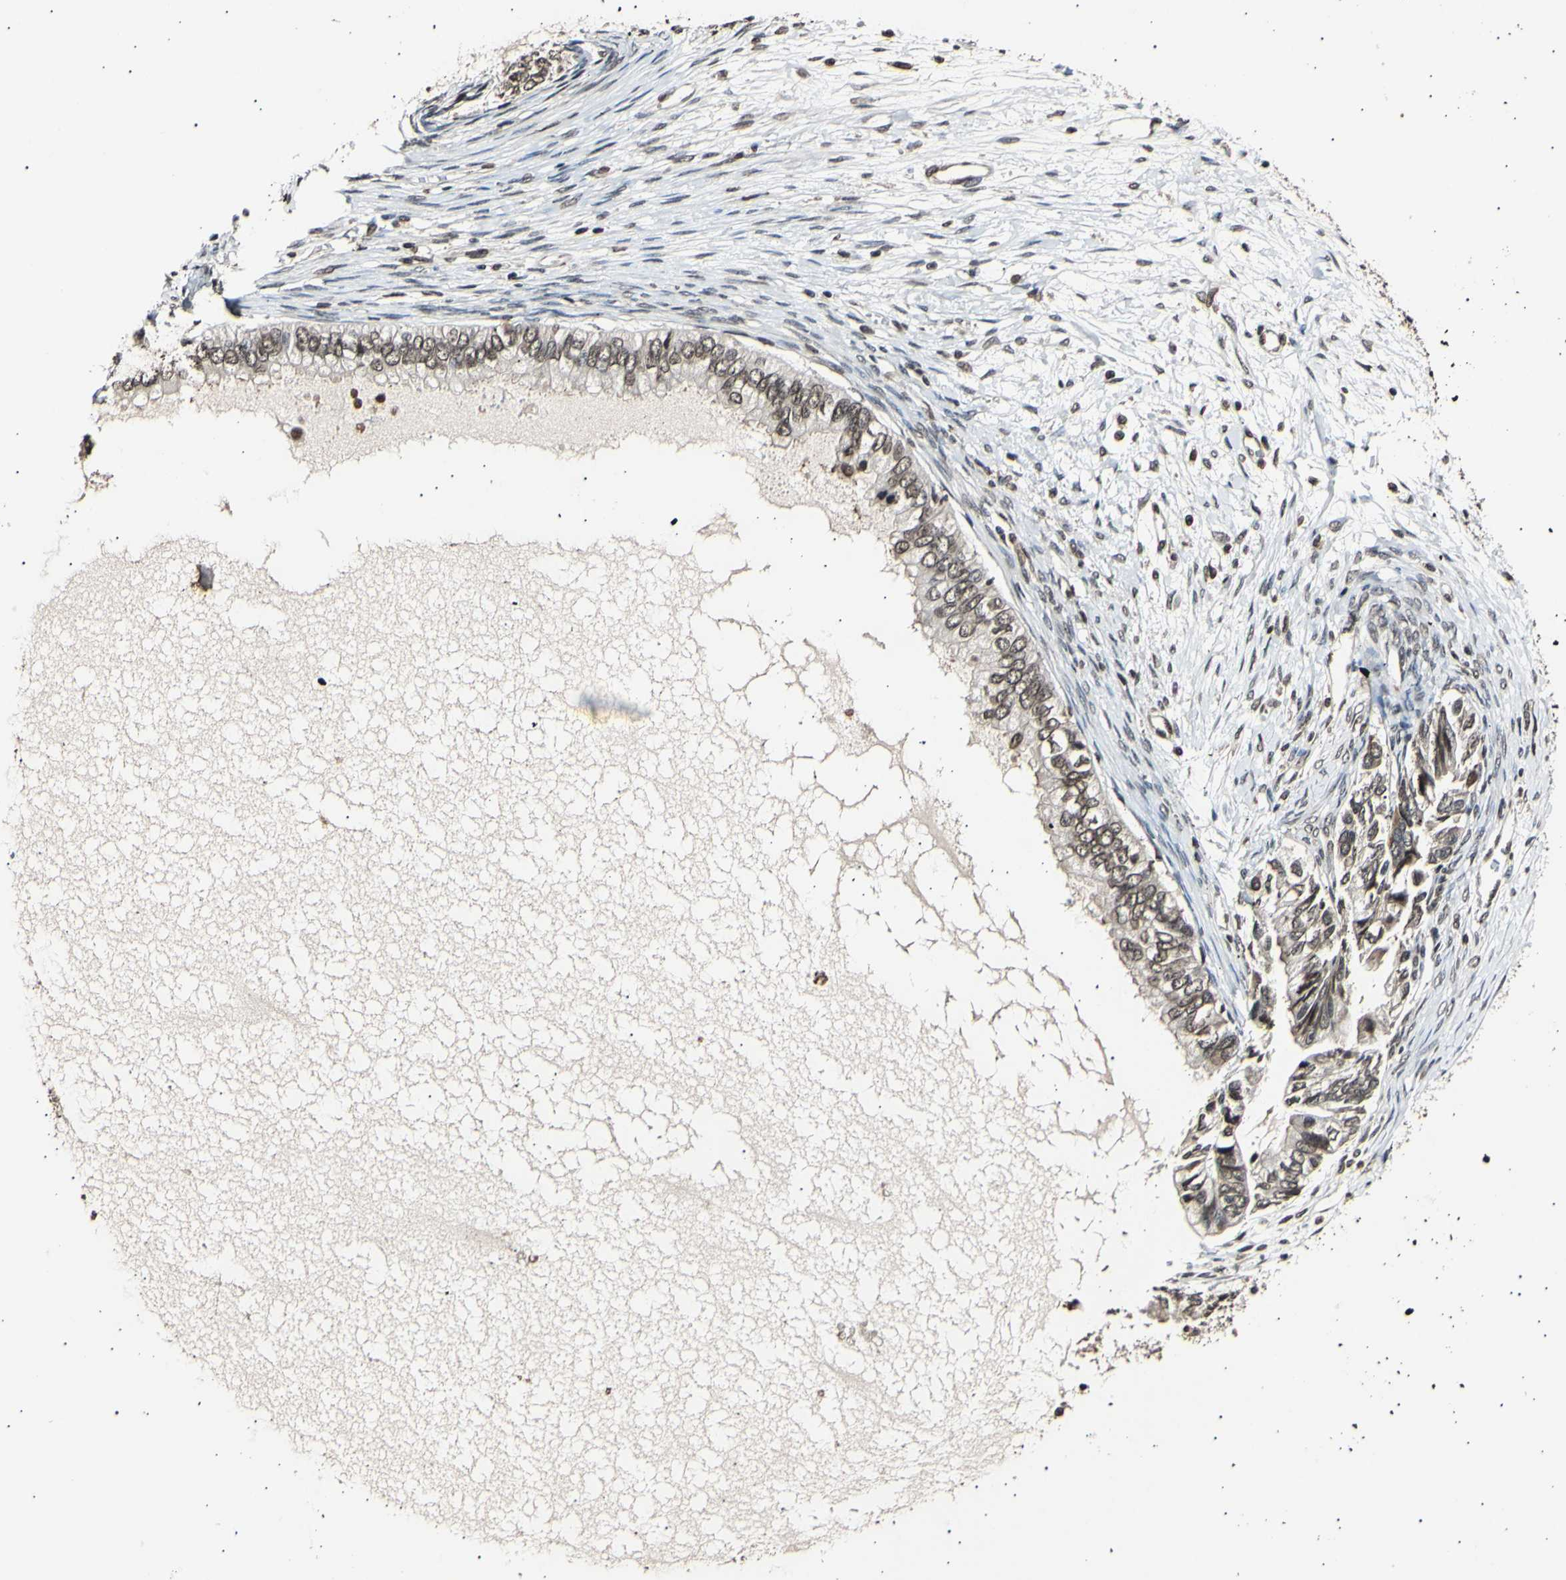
{"staining": {"intensity": "moderate", "quantity": ">75%", "location": "cytoplasmic/membranous,nuclear"}, "tissue": "ovarian cancer", "cell_type": "Tumor cells", "image_type": "cancer", "snomed": [{"axis": "morphology", "description": "Cystadenocarcinoma, mucinous, NOS"}, {"axis": "topography", "description": "Ovary"}], "caption": "This is an image of IHC staining of mucinous cystadenocarcinoma (ovarian), which shows moderate positivity in the cytoplasmic/membranous and nuclear of tumor cells.", "gene": "ANAPC7", "patient": {"sex": "female", "age": 80}}